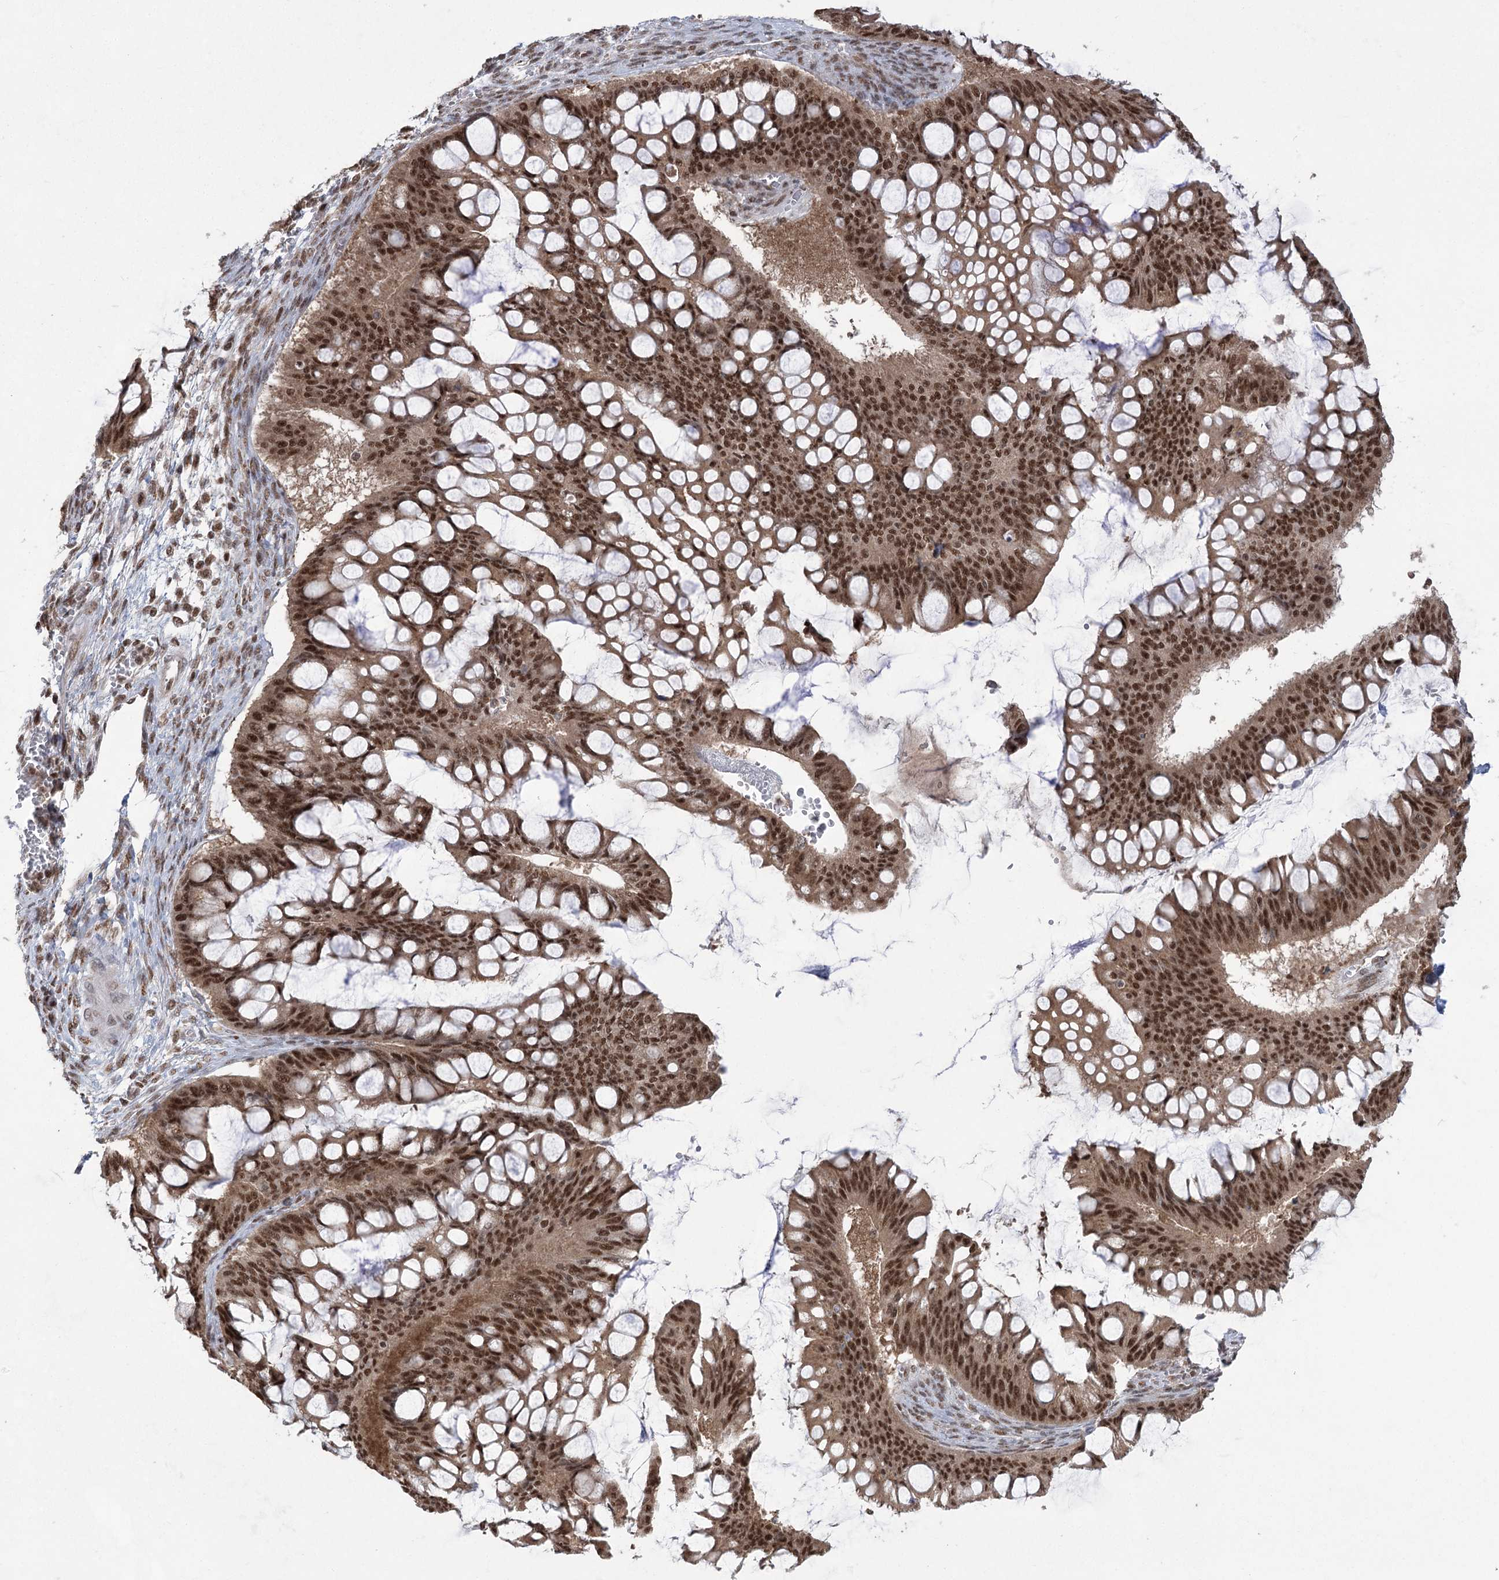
{"staining": {"intensity": "strong", "quantity": ">75%", "location": "nuclear"}, "tissue": "ovarian cancer", "cell_type": "Tumor cells", "image_type": "cancer", "snomed": [{"axis": "morphology", "description": "Cystadenocarcinoma, mucinous, NOS"}, {"axis": "topography", "description": "Ovary"}], "caption": "Tumor cells display strong nuclear expression in about >75% of cells in mucinous cystadenocarcinoma (ovarian). (DAB IHC with brightfield microscopy, high magnification).", "gene": "ZCCHC8", "patient": {"sex": "female", "age": 73}}